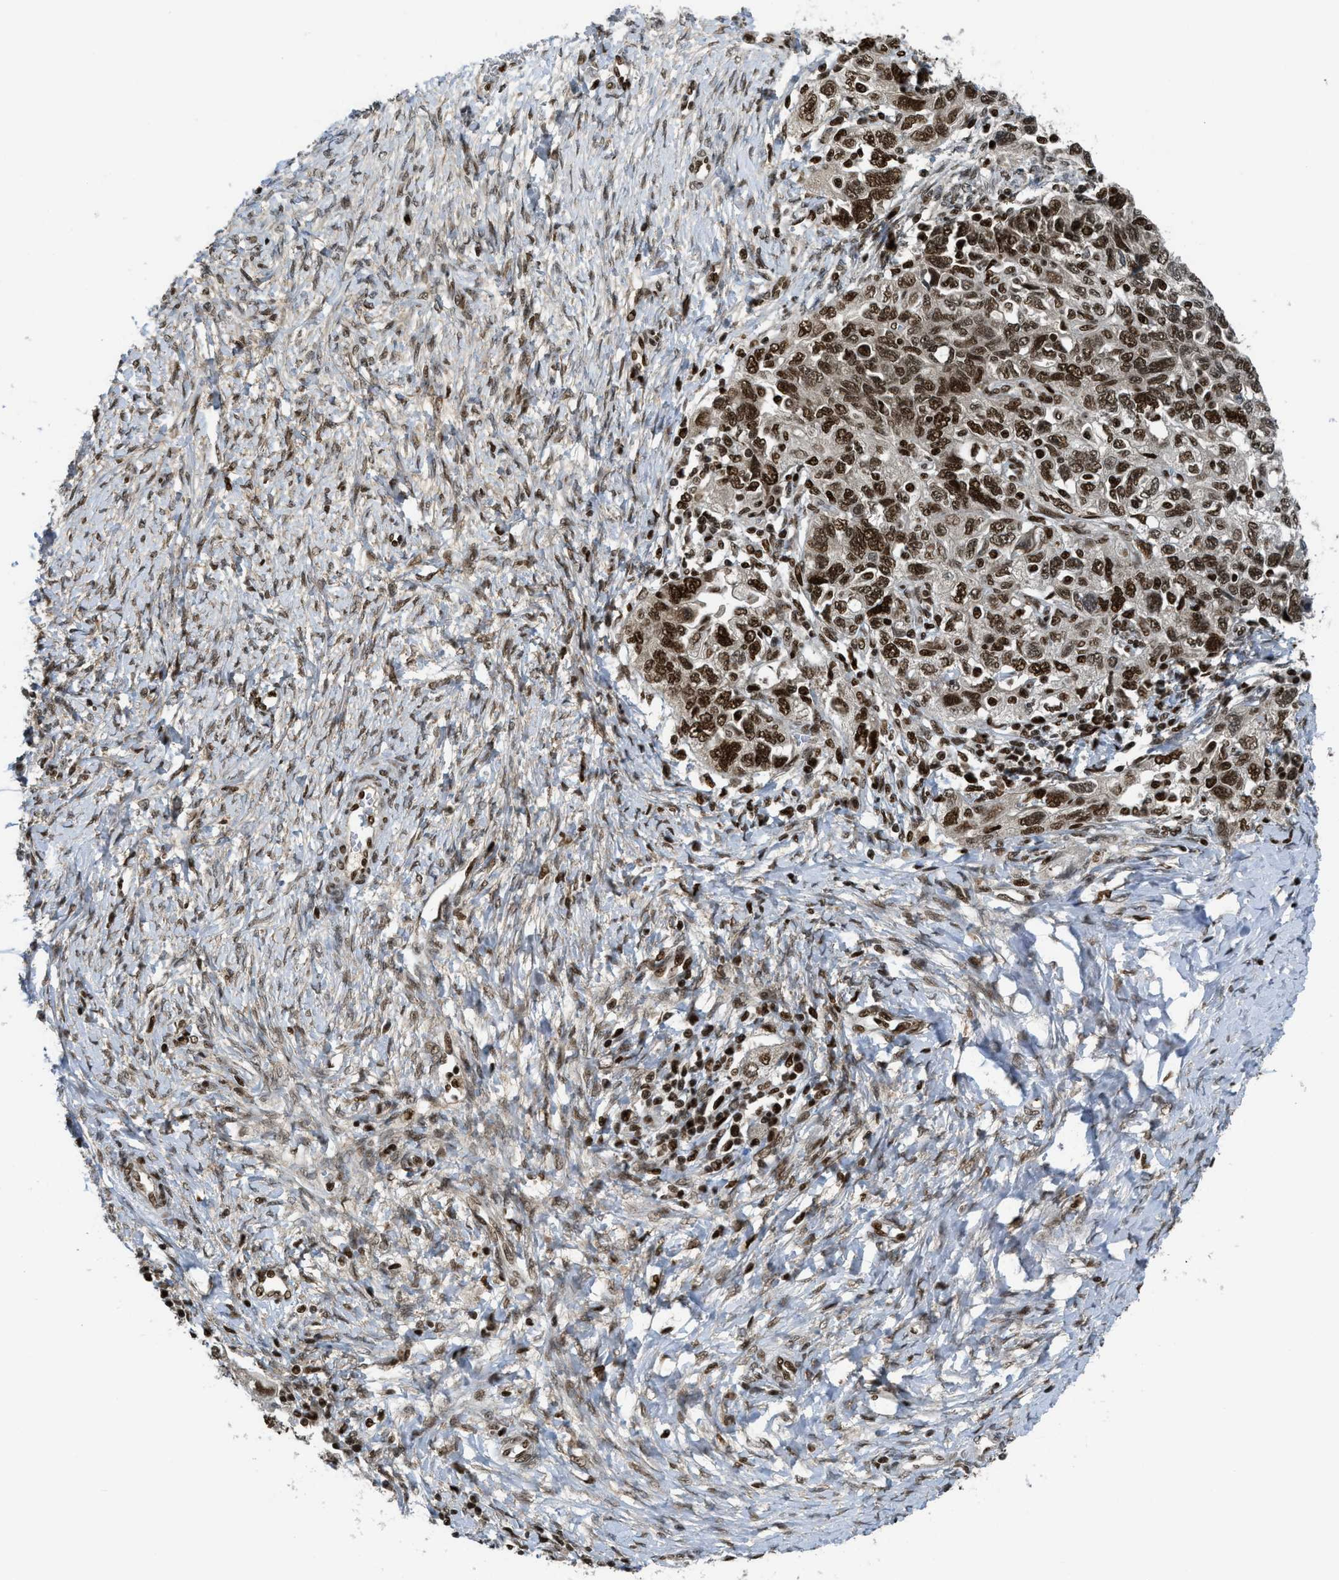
{"staining": {"intensity": "strong", "quantity": ">75%", "location": "nuclear"}, "tissue": "ovarian cancer", "cell_type": "Tumor cells", "image_type": "cancer", "snomed": [{"axis": "morphology", "description": "Carcinoma, NOS"}, {"axis": "morphology", "description": "Cystadenocarcinoma, serous, NOS"}, {"axis": "topography", "description": "Ovary"}], "caption": "Brown immunohistochemical staining in human serous cystadenocarcinoma (ovarian) shows strong nuclear expression in about >75% of tumor cells. The staining is performed using DAB brown chromogen to label protein expression. The nuclei are counter-stained blue using hematoxylin.", "gene": "RFX5", "patient": {"sex": "female", "age": 69}}